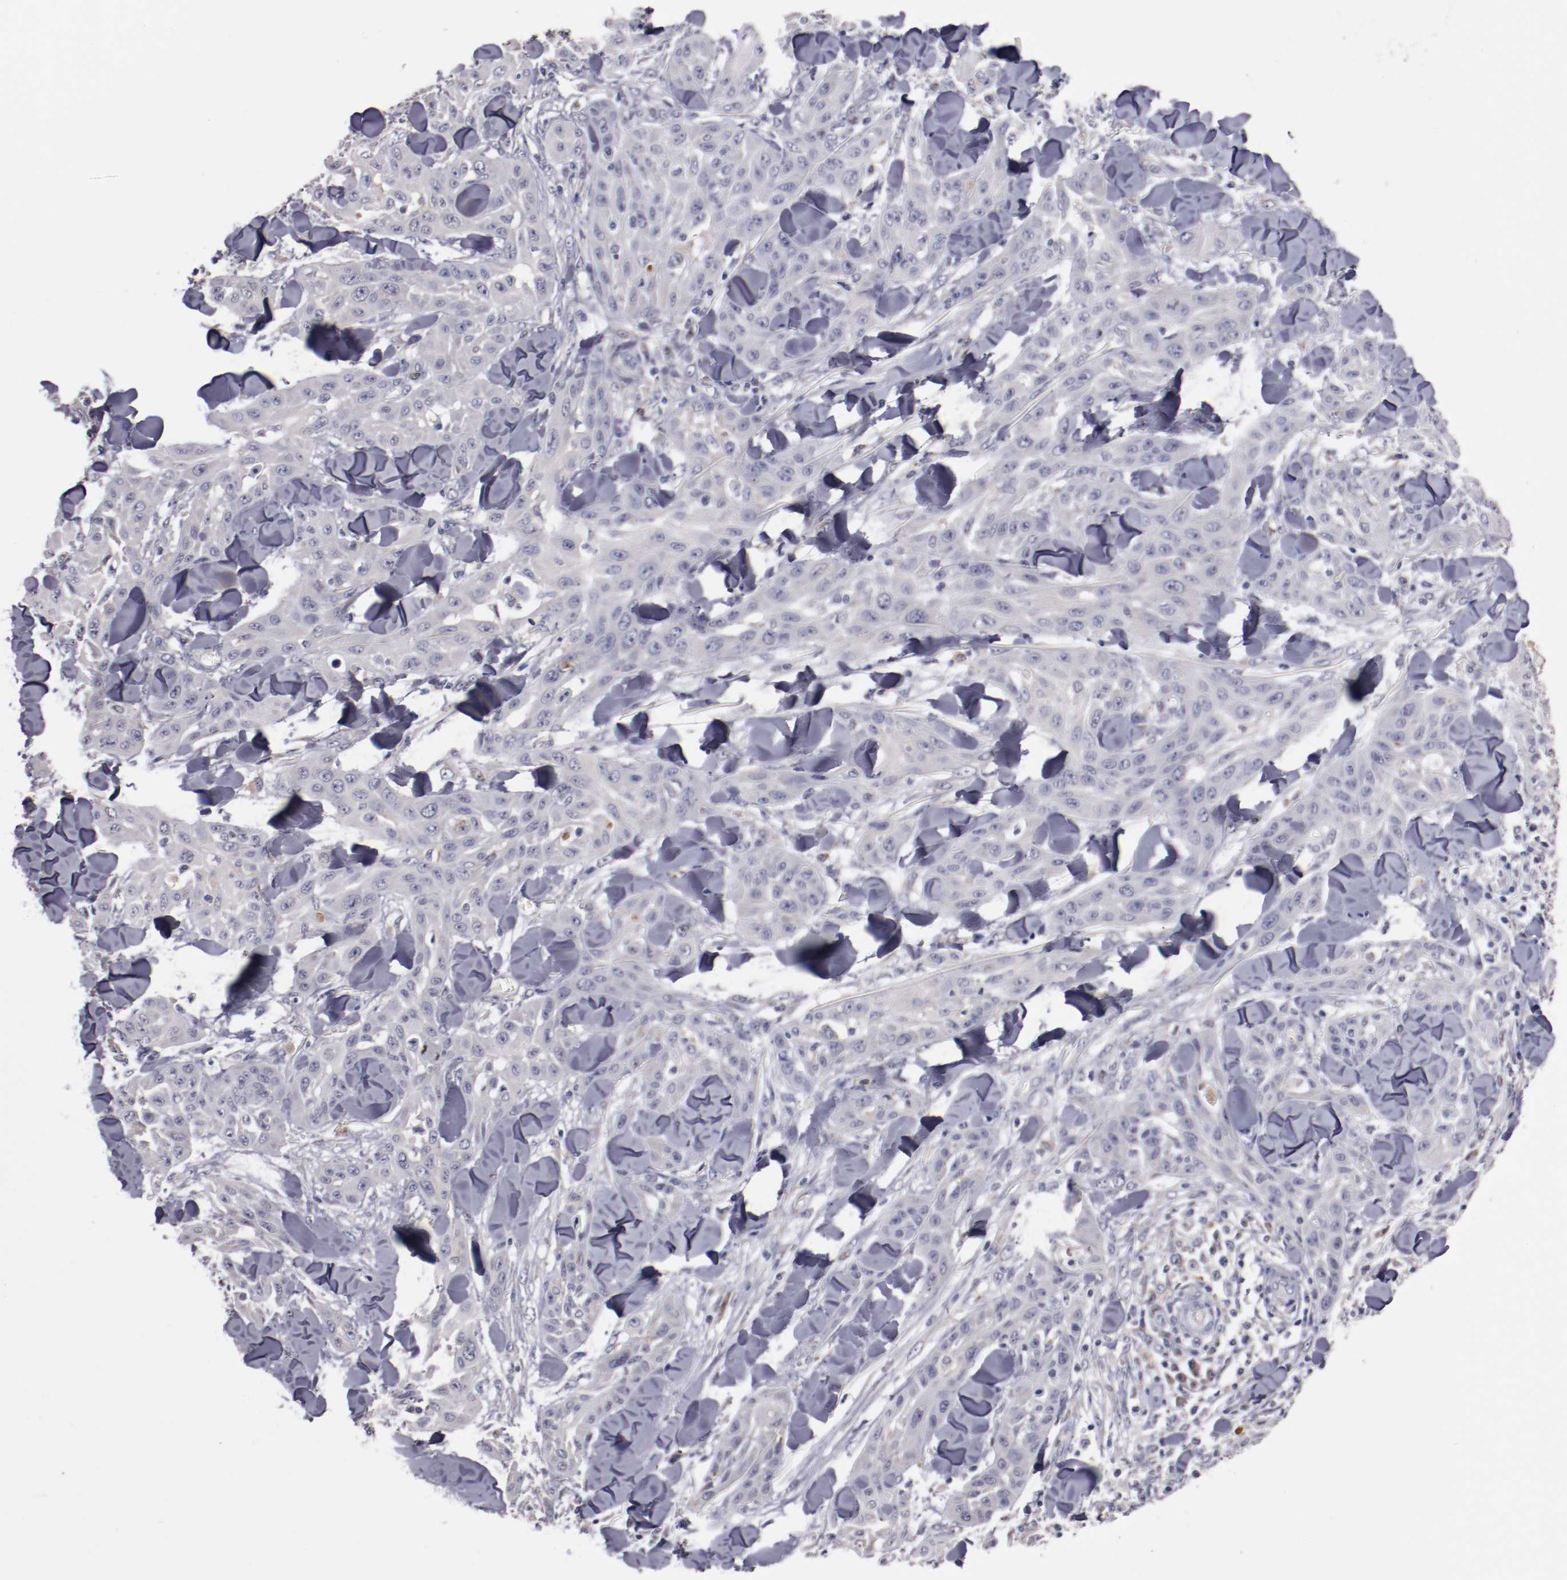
{"staining": {"intensity": "negative", "quantity": "none", "location": "none"}, "tissue": "skin cancer", "cell_type": "Tumor cells", "image_type": "cancer", "snomed": [{"axis": "morphology", "description": "Squamous cell carcinoma, NOS"}, {"axis": "topography", "description": "Skin"}], "caption": "A photomicrograph of squamous cell carcinoma (skin) stained for a protein reveals no brown staining in tumor cells.", "gene": "FAM81A", "patient": {"sex": "male", "age": 24}}